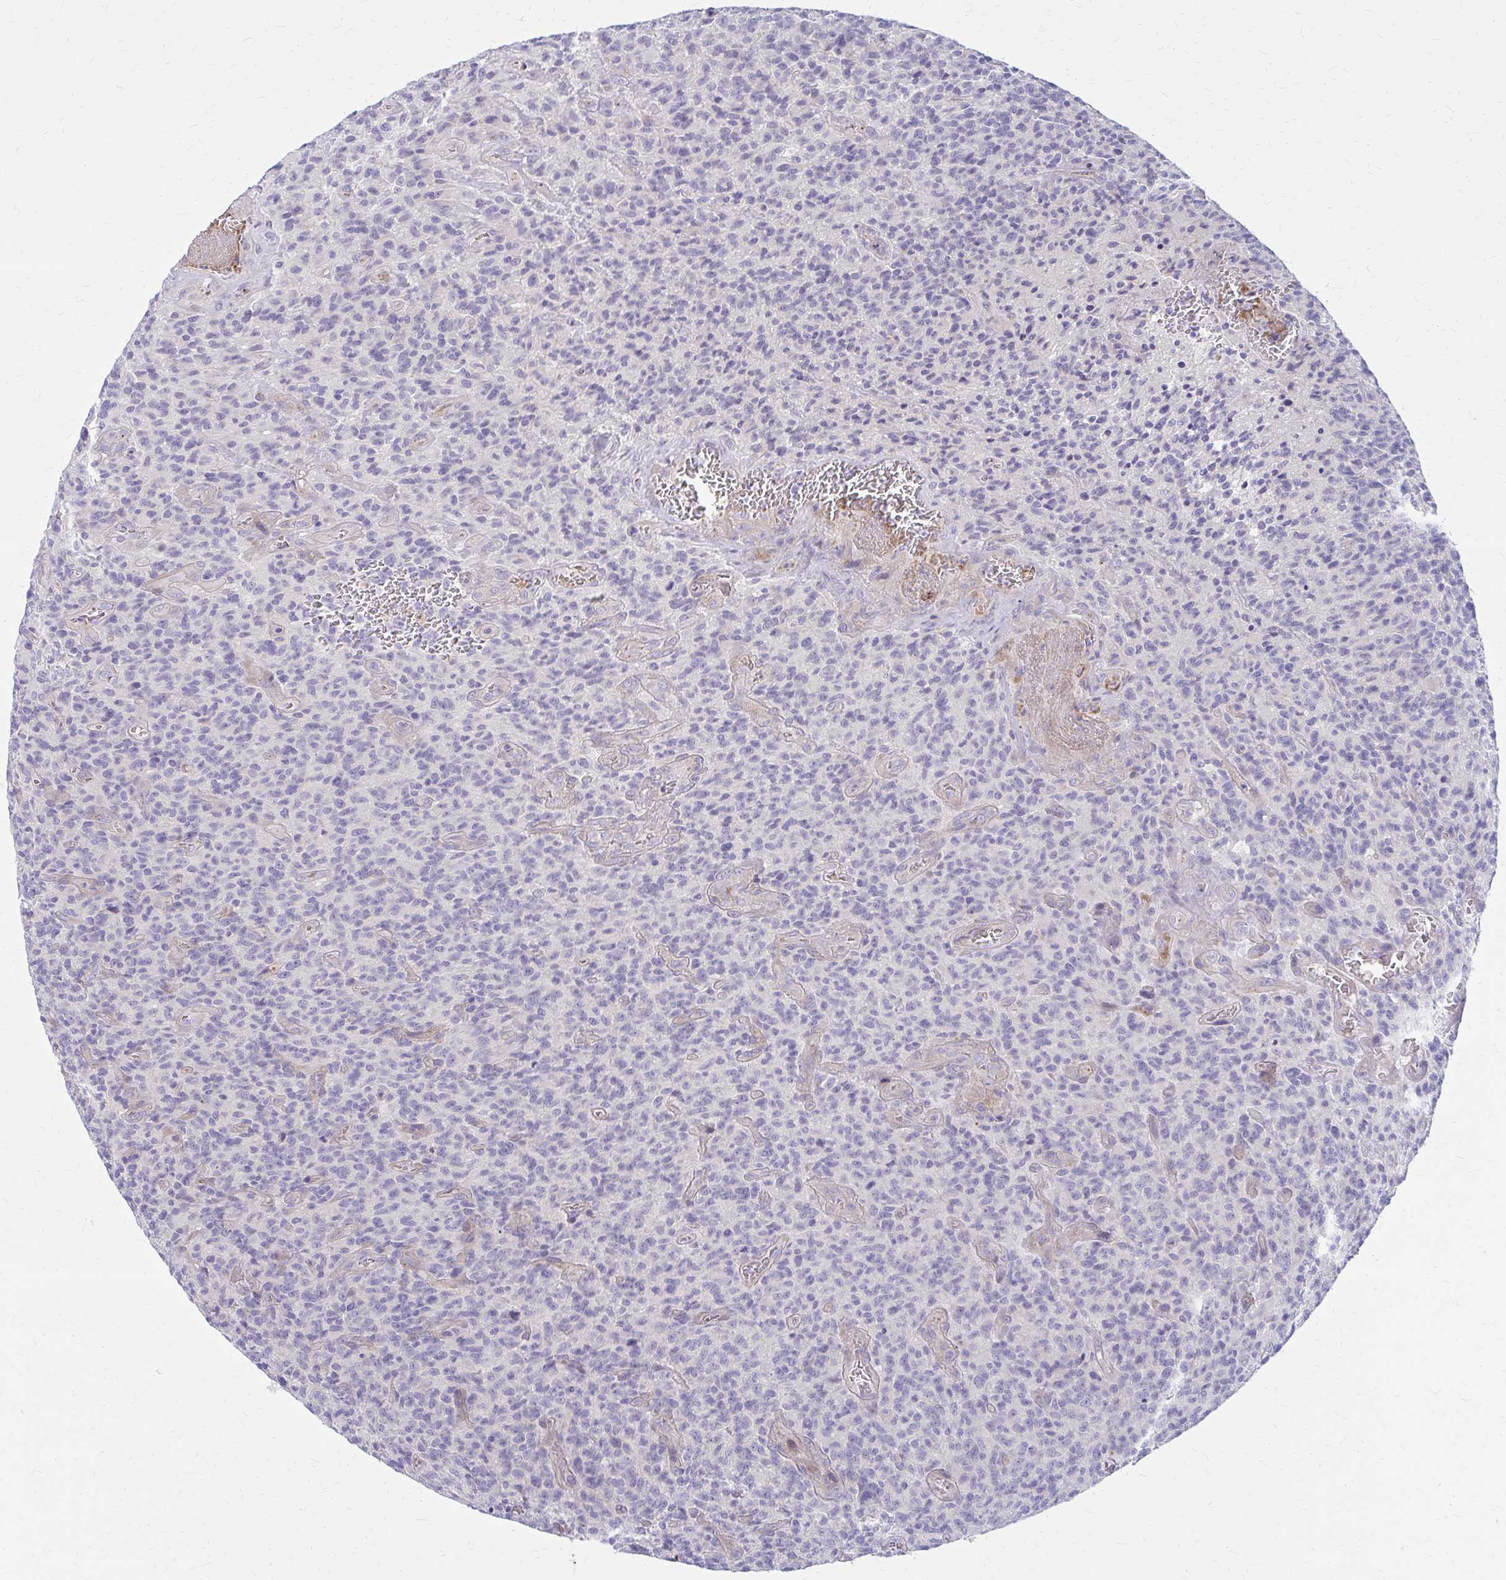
{"staining": {"intensity": "negative", "quantity": "none", "location": "none"}, "tissue": "glioma", "cell_type": "Tumor cells", "image_type": "cancer", "snomed": [{"axis": "morphology", "description": "Glioma, malignant, High grade"}, {"axis": "topography", "description": "Brain"}], "caption": "IHC image of malignant glioma (high-grade) stained for a protein (brown), which displays no positivity in tumor cells.", "gene": "GLYATL2", "patient": {"sex": "male", "age": 76}}